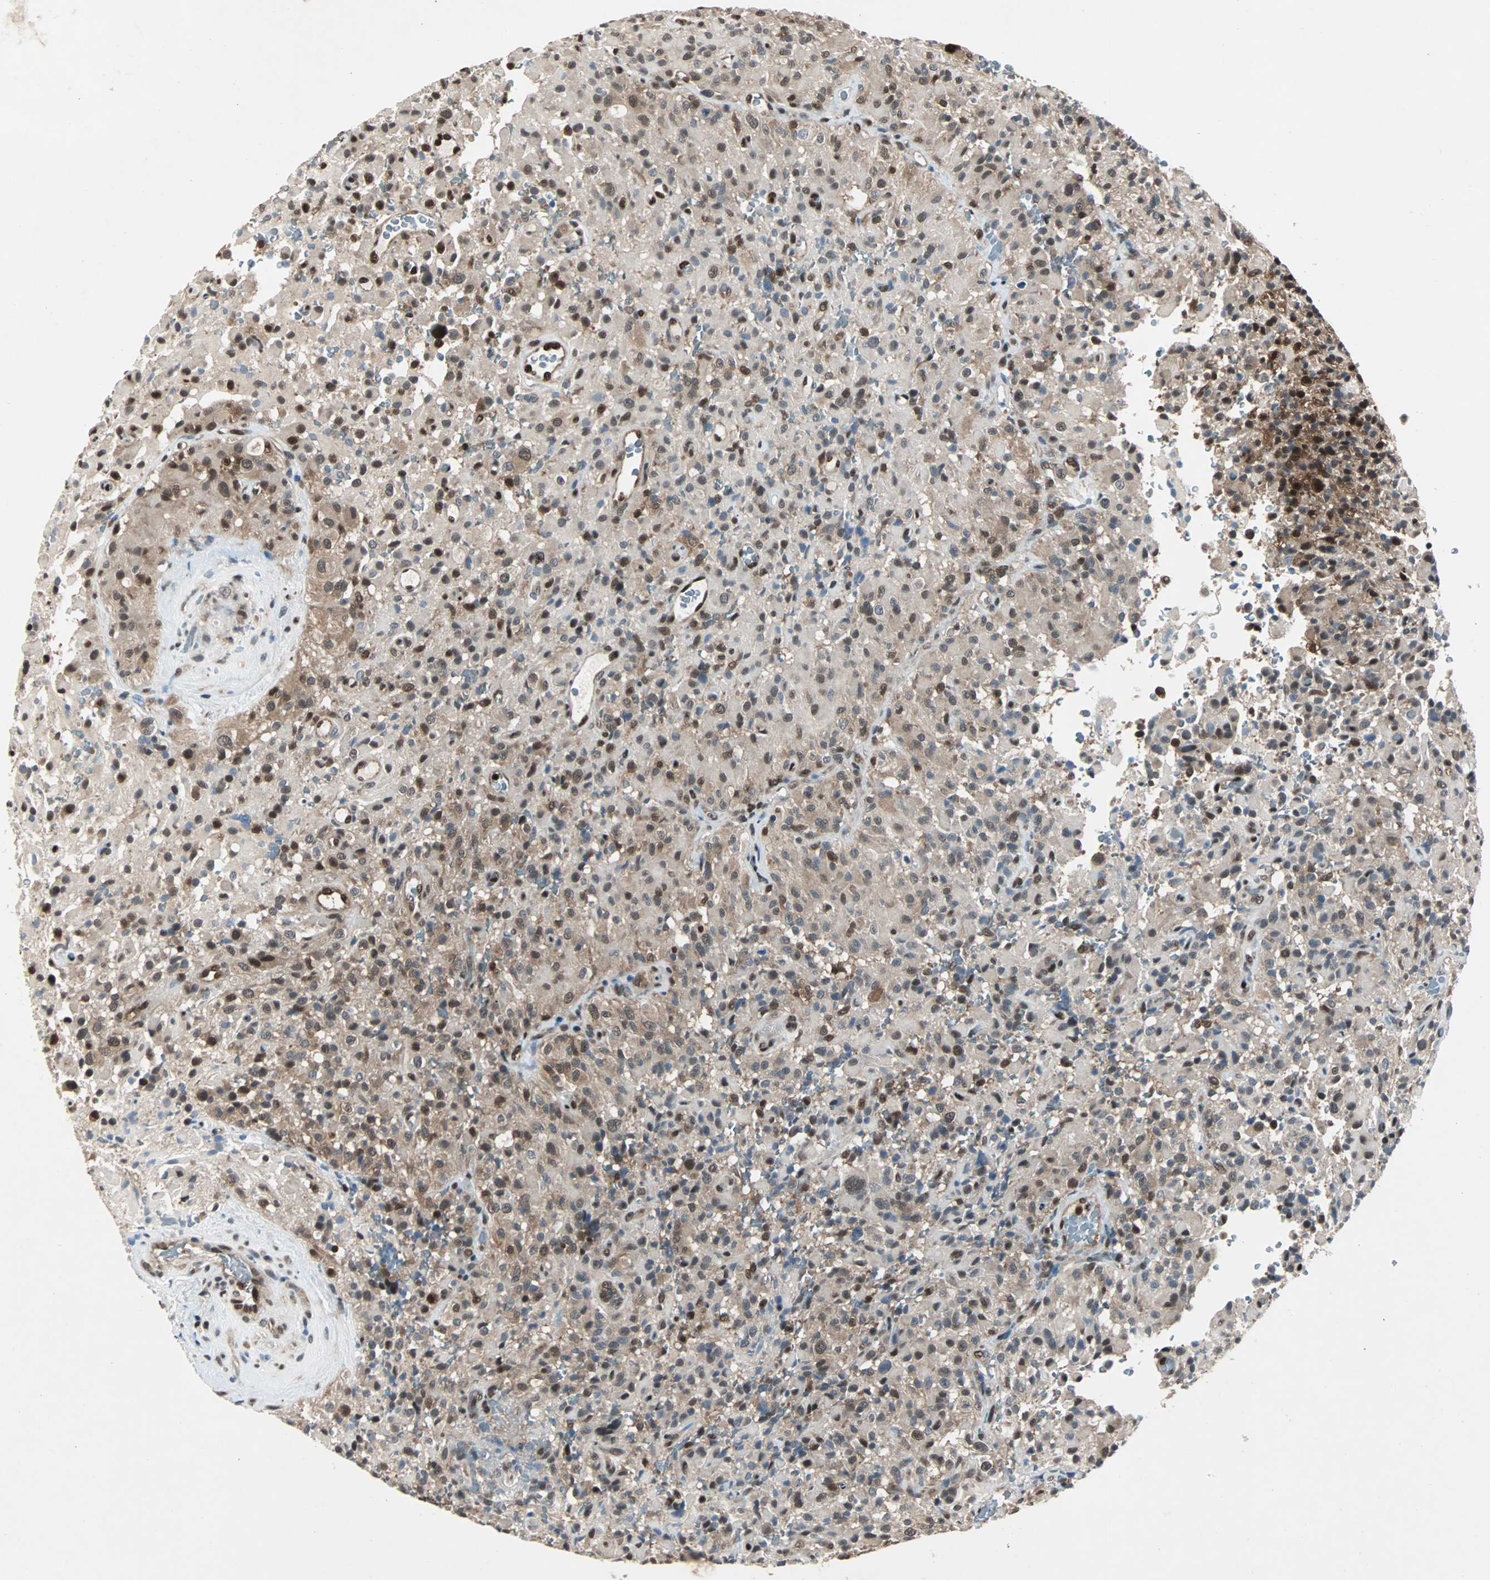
{"staining": {"intensity": "moderate", "quantity": "25%-75%", "location": "cytoplasmic/membranous,nuclear"}, "tissue": "glioma", "cell_type": "Tumor cells", "image_type": "cancer", "snomed": [{"axis": "morphology", "description": "Glioma, malignant, High grade"}, {"axis": "topography", "description": "Brain"}], "caption": "Approximately 25%-75% of tumor cells in high-grade glioma (malignant) demonstrate moderate cytoplasmic/membranous and nuclear protein expression as visualized by brown immunohistochemical staining.", "gene": "ACLY", "patient": {"sex": "male", "age": 71}}